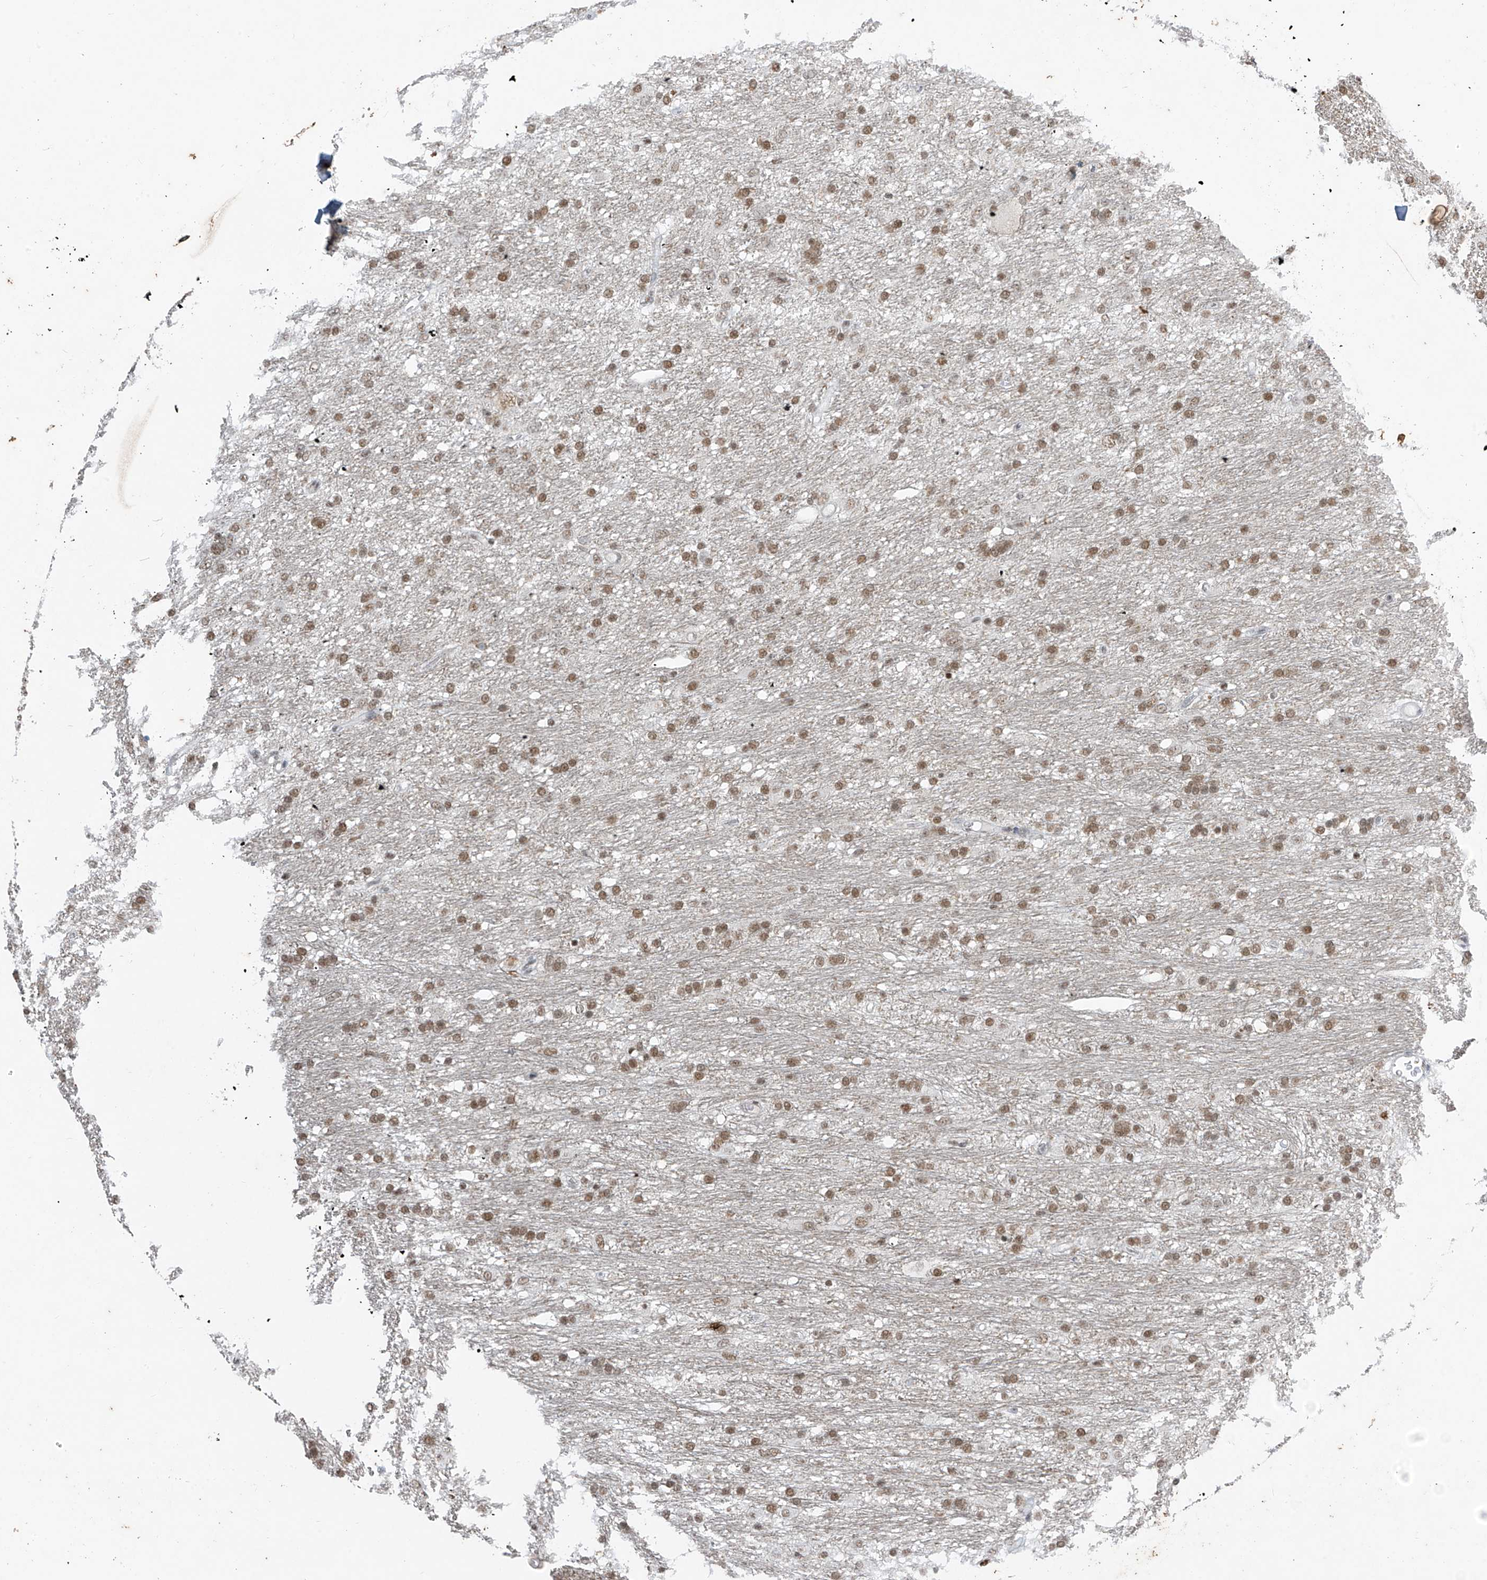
{"staining": {"intensity": "moderate", "quantity": ">75%", "location": "nuclear"}, "tissue": "glioma", "cell_type": "Tumor cells", "image_type": "cancer", "snomed": [{"axis": "morphology", "description": "Glioma, malignant, Low grade"}, {"axis": "topography", "description": "Brain"}], "caption": "Immunohistochemical staining of malignant glioma (low-grade) shows medium levels of moderate nuclear protein expression in about >75% of tumor cells.", "gene": "TFEC", "patient": {"sex": "male", "age": 77}}